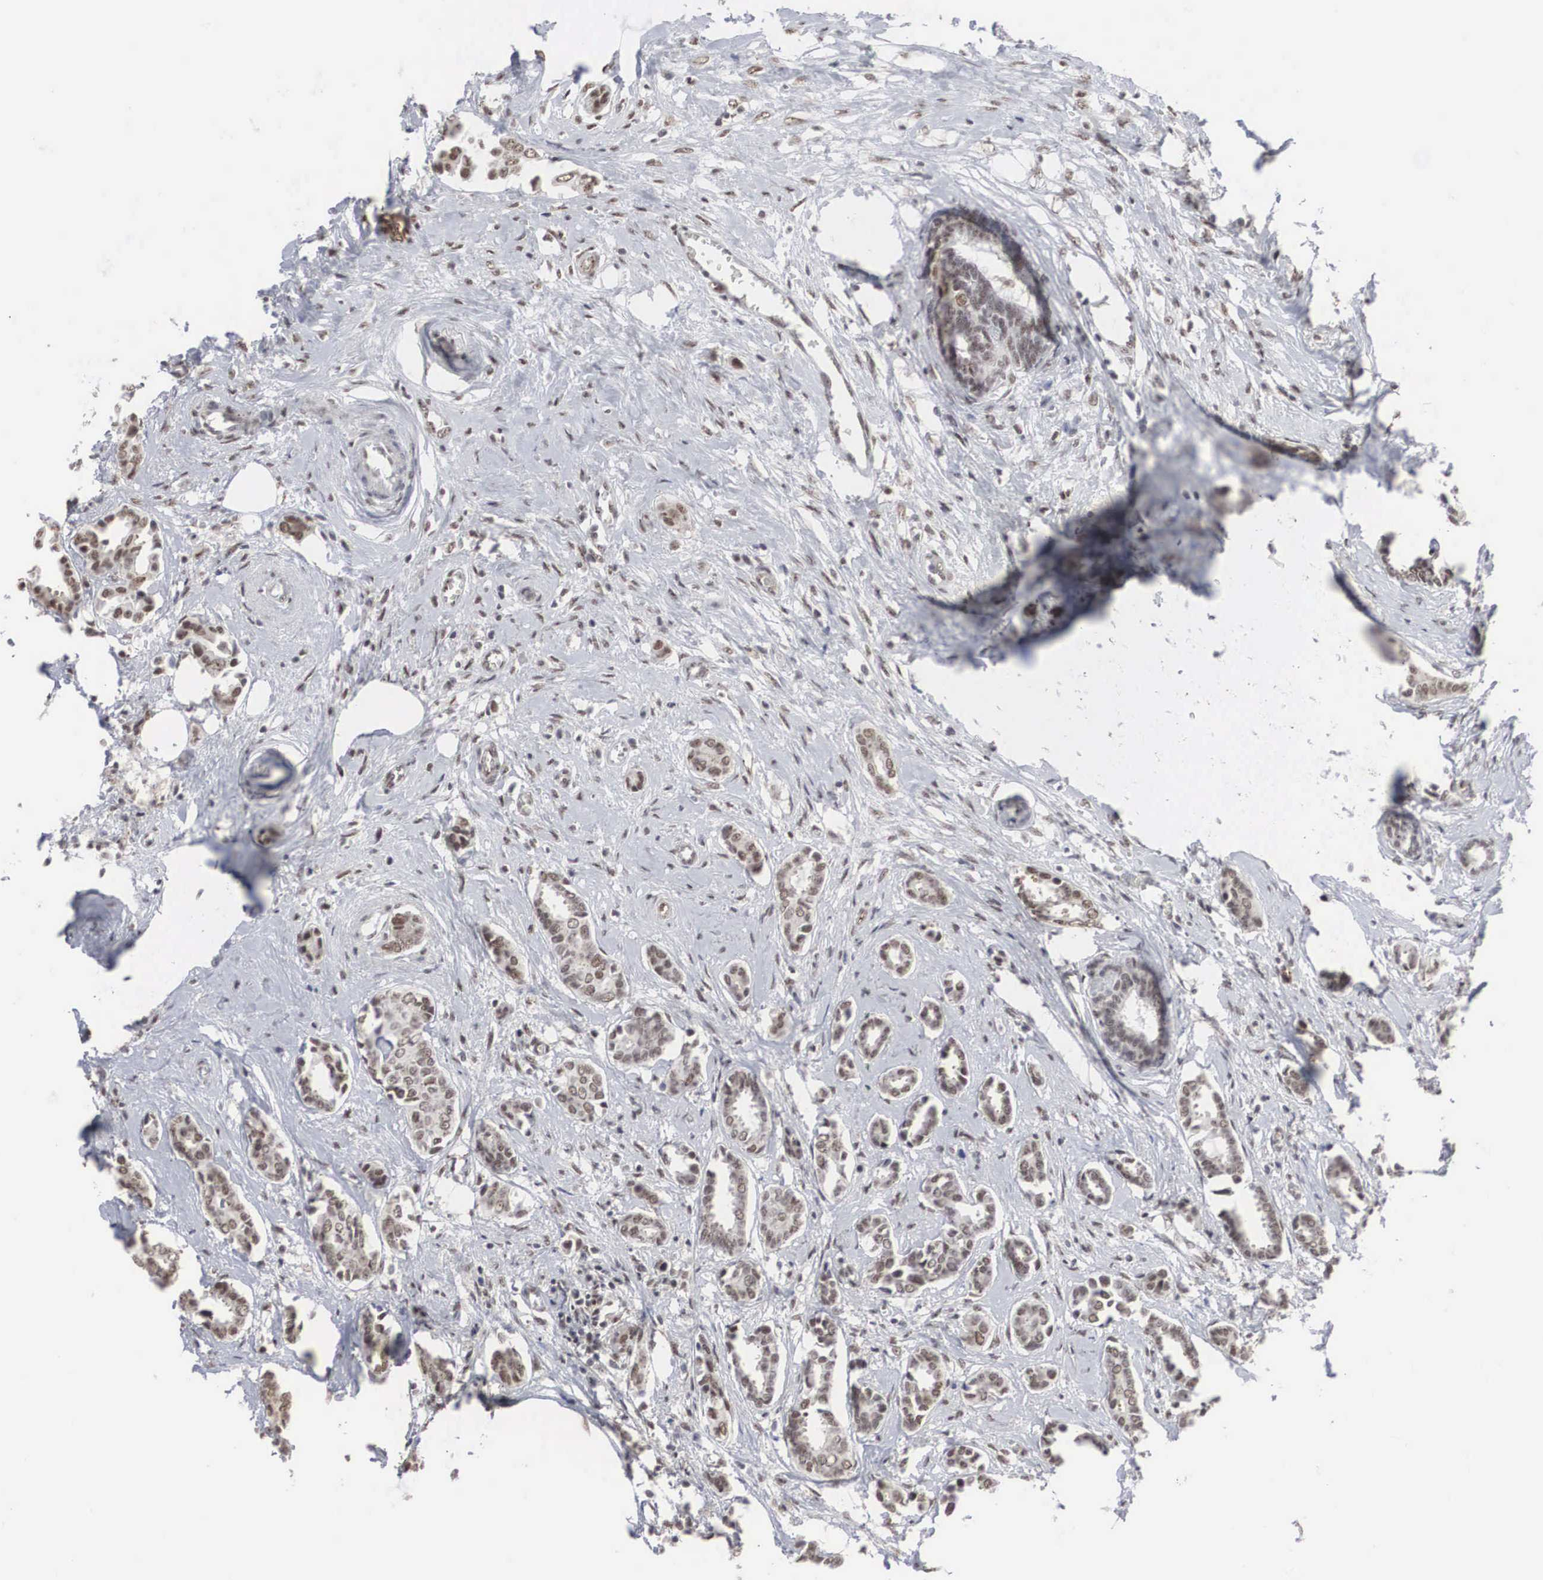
{"staining": {"intensity": "moderate", "quantity": ">75%", "location": "nuclear"}, "tissue": "breast cancer", "cell_type": "Tumor cells", "image_type": "cancer", "snomed": [{"axis": "morphology", "description": "Duct carcinoma"}, {"axis": "topography", "description": "Breast"}], "caption": "IHC of breast cancer (intraductal carcinoma) demonstrates medium levels of moderate nuclear positivity in about >75% of tumor cells. IHC stains the protein of interest in brown and the nuclei are stained blue.", "gene": "AUTS2", "patient": {"sex": "female", "age": 50}}